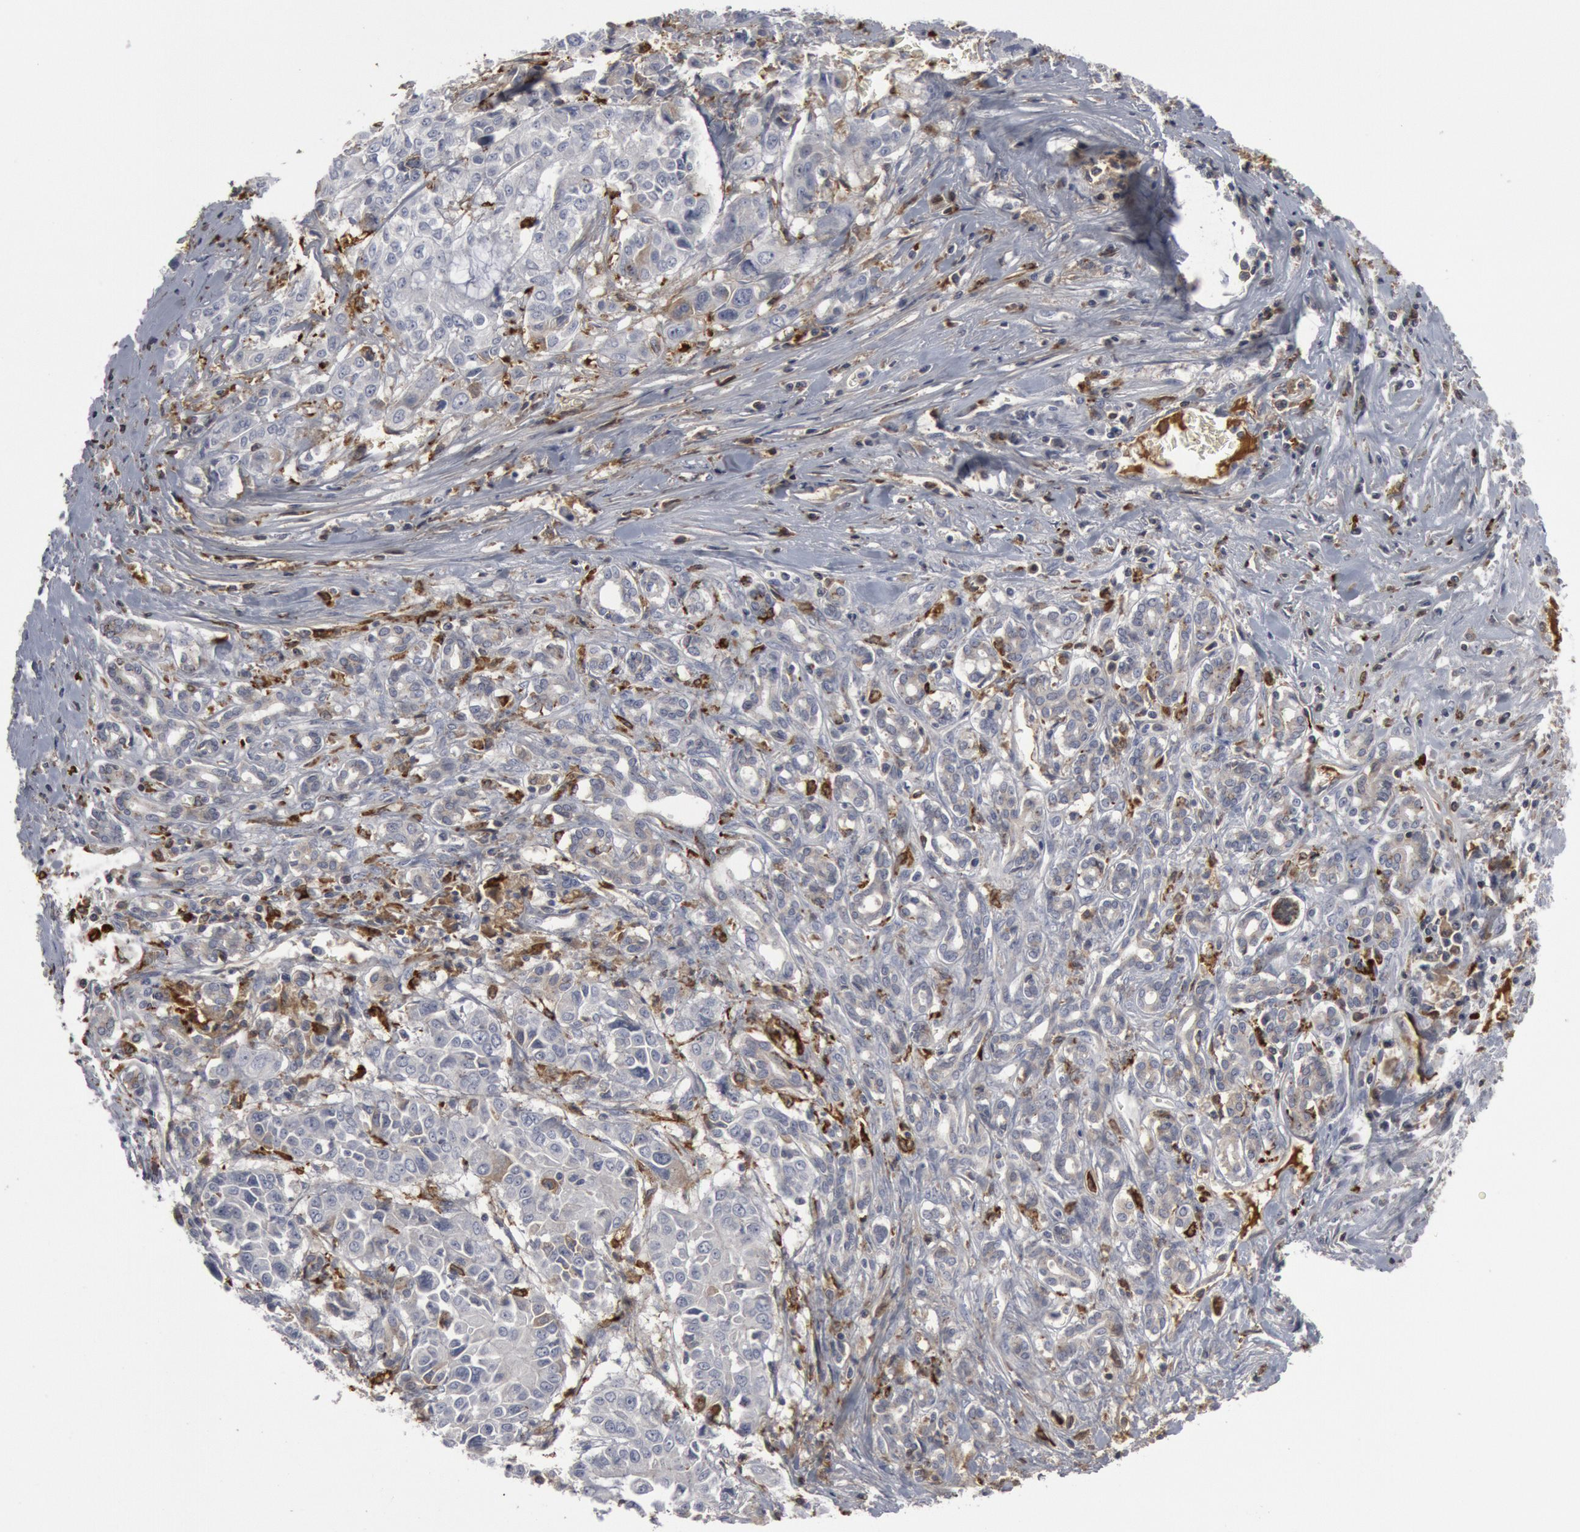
{"staining": {"intensity": "negative", "quantity": "none", "location": "none"}, "tissue": "pancreatic cancer", "cell_type": "Tumor cells", "image_type": "cancer", "snomed": [{"axis": "morphology", "description": "Adenocarcinoma, NOS"}, {"axis": "topography", "description": "Pancreas"}], "caption": "An image of human pancreatic cancer (adenocarcinoma) is negative for staining in tumor cells.", "gene": "C1QC", "patient": {"sex": "female", "age": 52}}